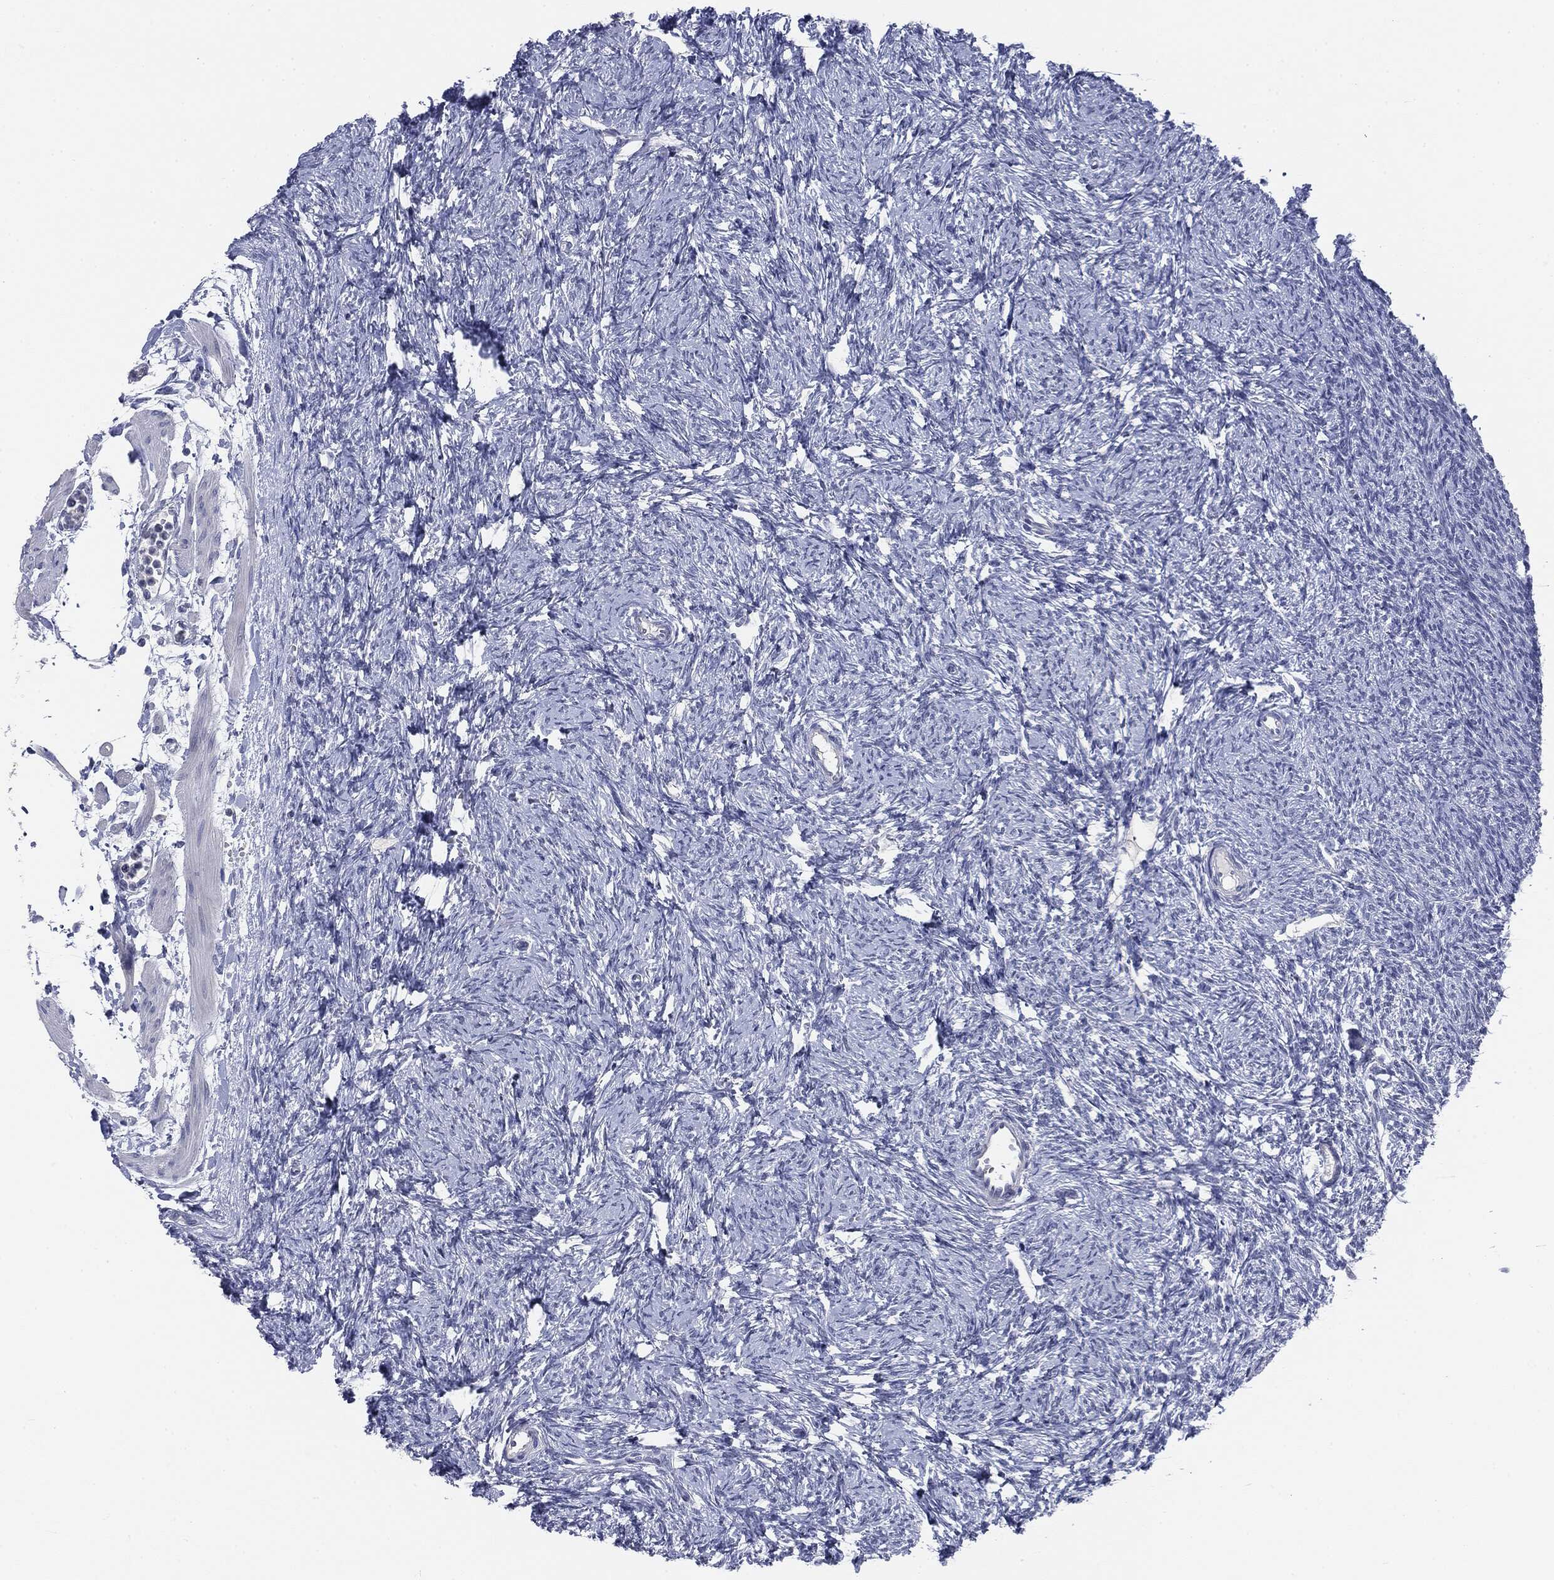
{"staining": {"intensity": "negative", "quantity": "none", "location": "none"}, "tissue": "ovary", "cell_type": "Follicle cells", "image_type": "normal", "snomed": [{"axis": "morphology", "description": "Normal tissue, NOS"}, {"axis": "topography", "description": "Fallopian tube"}, {"axis": "topography", "description": "Ovary"}], "caption": "An image of ovary stained for a protein reveals no brown staining in follicle cells. The staining is performed using DAB brown chromogen with nuclei counter-stained in using hematoxylin.", "gene": "CGB1", "patient": {"sex": "female", "age": 33}}